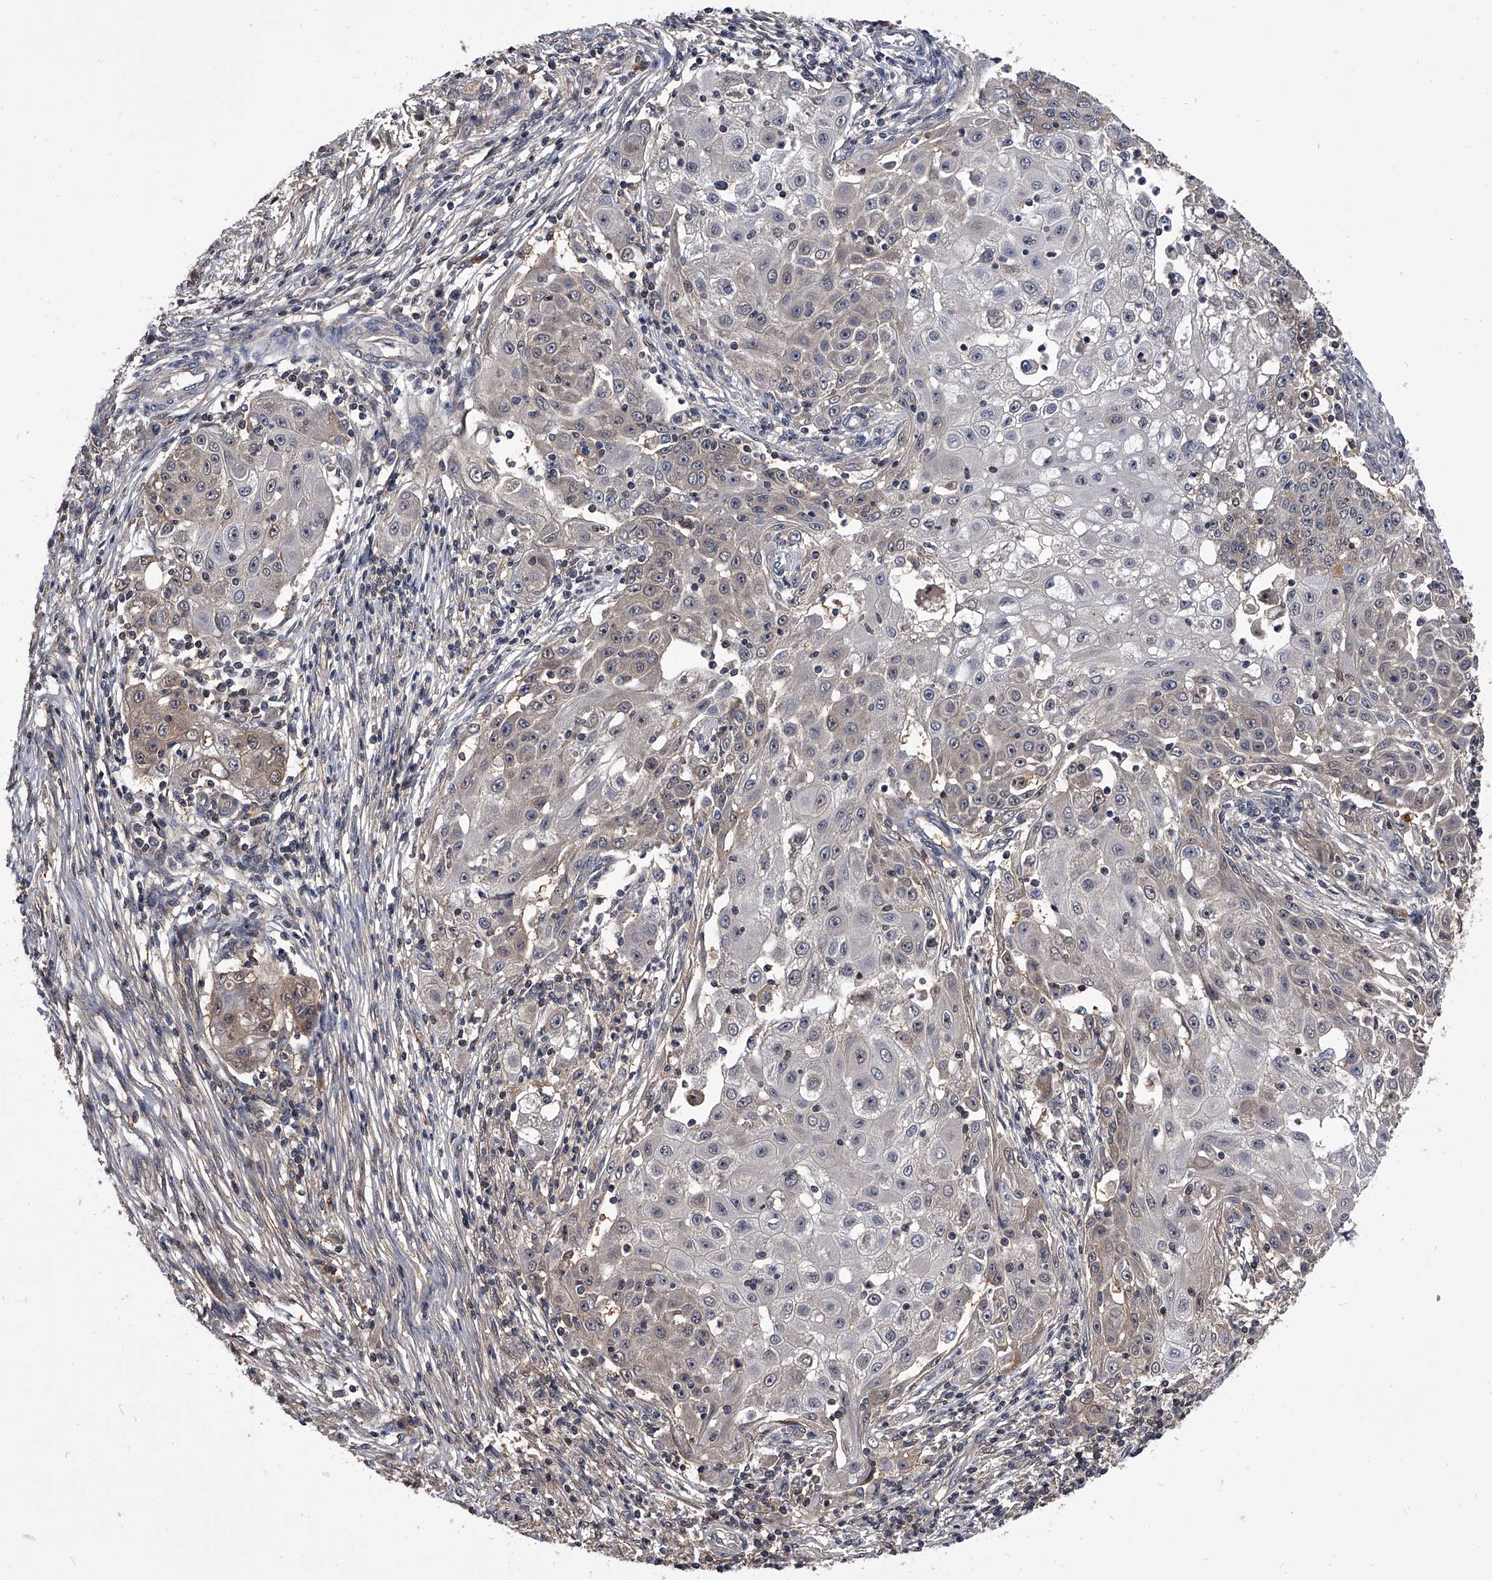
{"staining": {"intensity": "negative", "quantity": "none", "location": "none"}, "tissue": "ovarian cancer", "cell_type": "Tumor cells", "image_type": "cancer", "snomed": [{"axis": "morphology", "description": "Carcinoma, endometroid"}, {"axis": "topography", "description": "Ovary"}], "caption": "DAB immunohistochemical staining of ovarian endometroid carcinoma displays no significant staining in tumor cells.", "gene": "SLC18B1", "patient": {"sex": "female", "age": 42}}